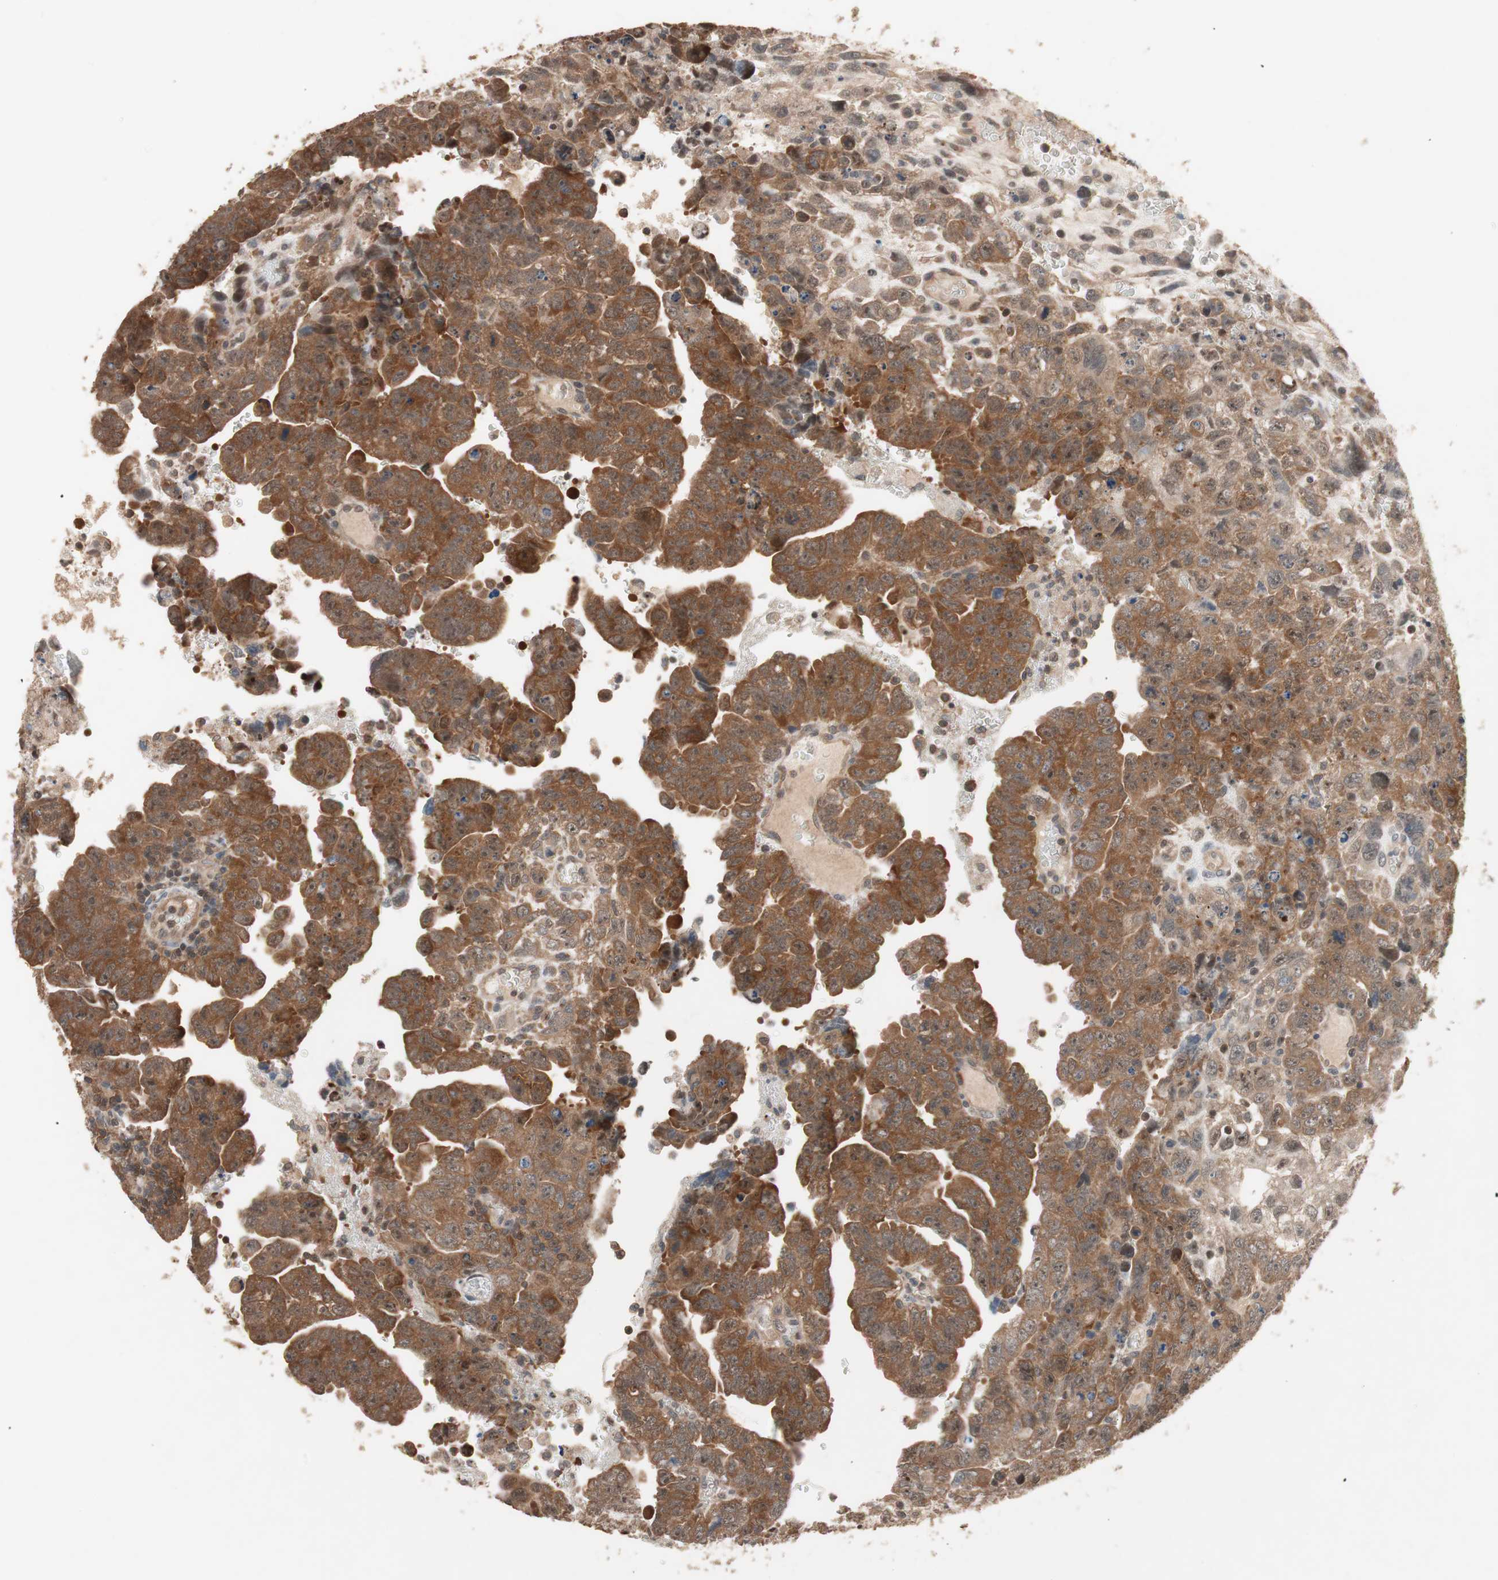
{"staining": {"intensity": "strong", "quantity": ">75%", "location": "cytoplasmic/membranous"}, "tissue": "testis cancer", "cell_type": "Tumor cells", "image_type": "cancer", "snomed": [{"axis": "morphology", "description": "Carcinoma, Embryonal, NOS"}, {"axis": "topography", "description": "Testis"}], "caption": "DAB immunohistochemical staining of testis cancer (embryonal carcinoma) demonstrates strong cytoplasmic/membranous protein expression in about >75% of tumor cells.", "gene": "GART", "patient": {"sex": "male", "age": 28}}